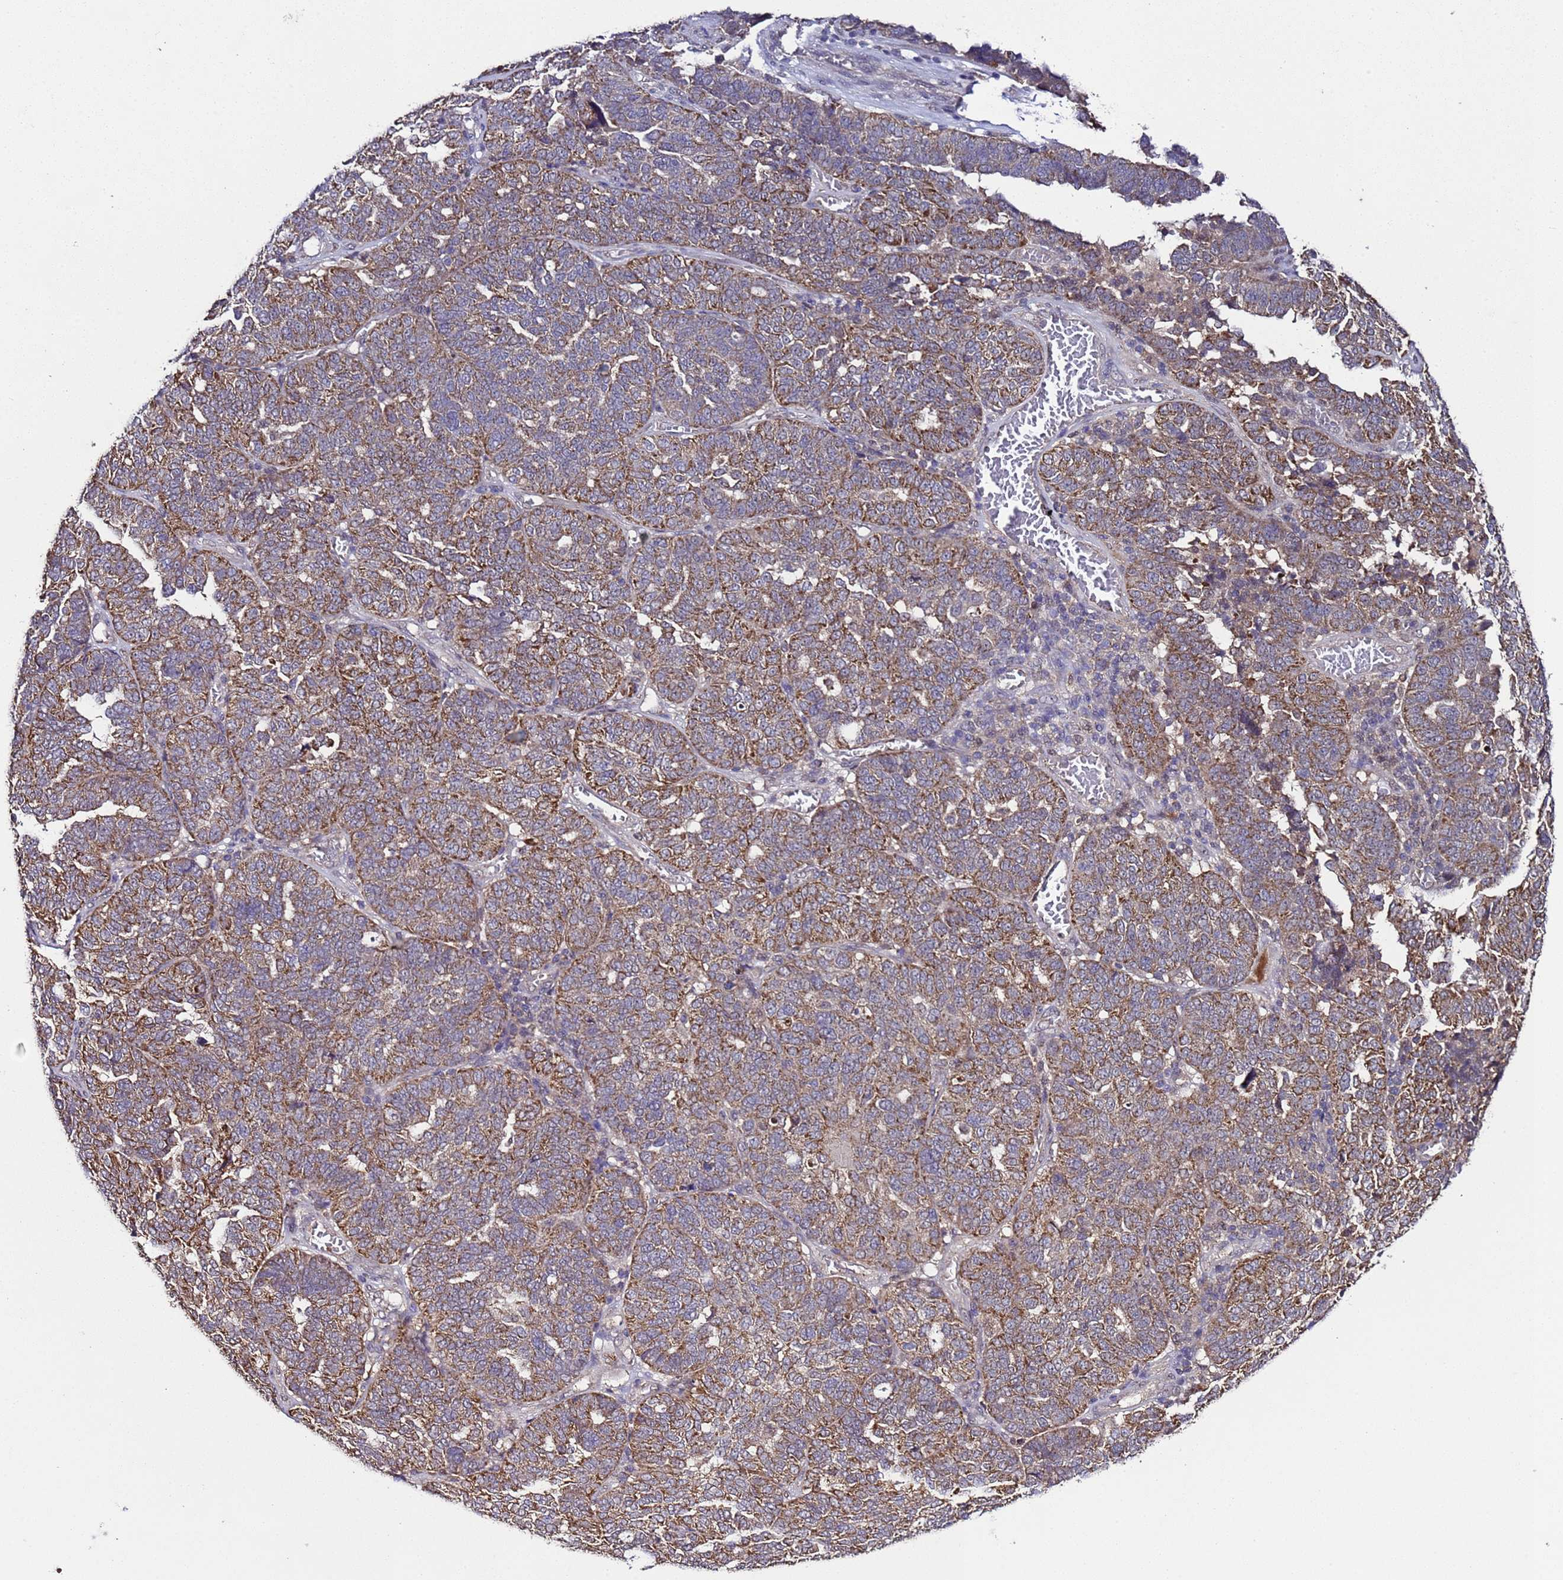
{"staining": {"intensity": "moderate", "quantity": ">75%", "location": "cytoplasmic/membranous"}, "tissue": "ovarian cancer", "cell_type": "Tumor cells", "image_type": "cancer", "snomed": [{"axis": "morphology", "description": "Cystadenocarcinoma, serous, NOS"}, {"axis": "topography", "description": "Ovary"}], "caption": "A micrograph of human ovarian serous cystadenocarcinoma stained for a protein shows moderate cytoplasmic/membranous brown staining in tumor cells. (DAB IHC with brightfield microscopy, high magnification).", "gene": "HSPBAP1", "patient": {"sex": "female", "age": 59}}